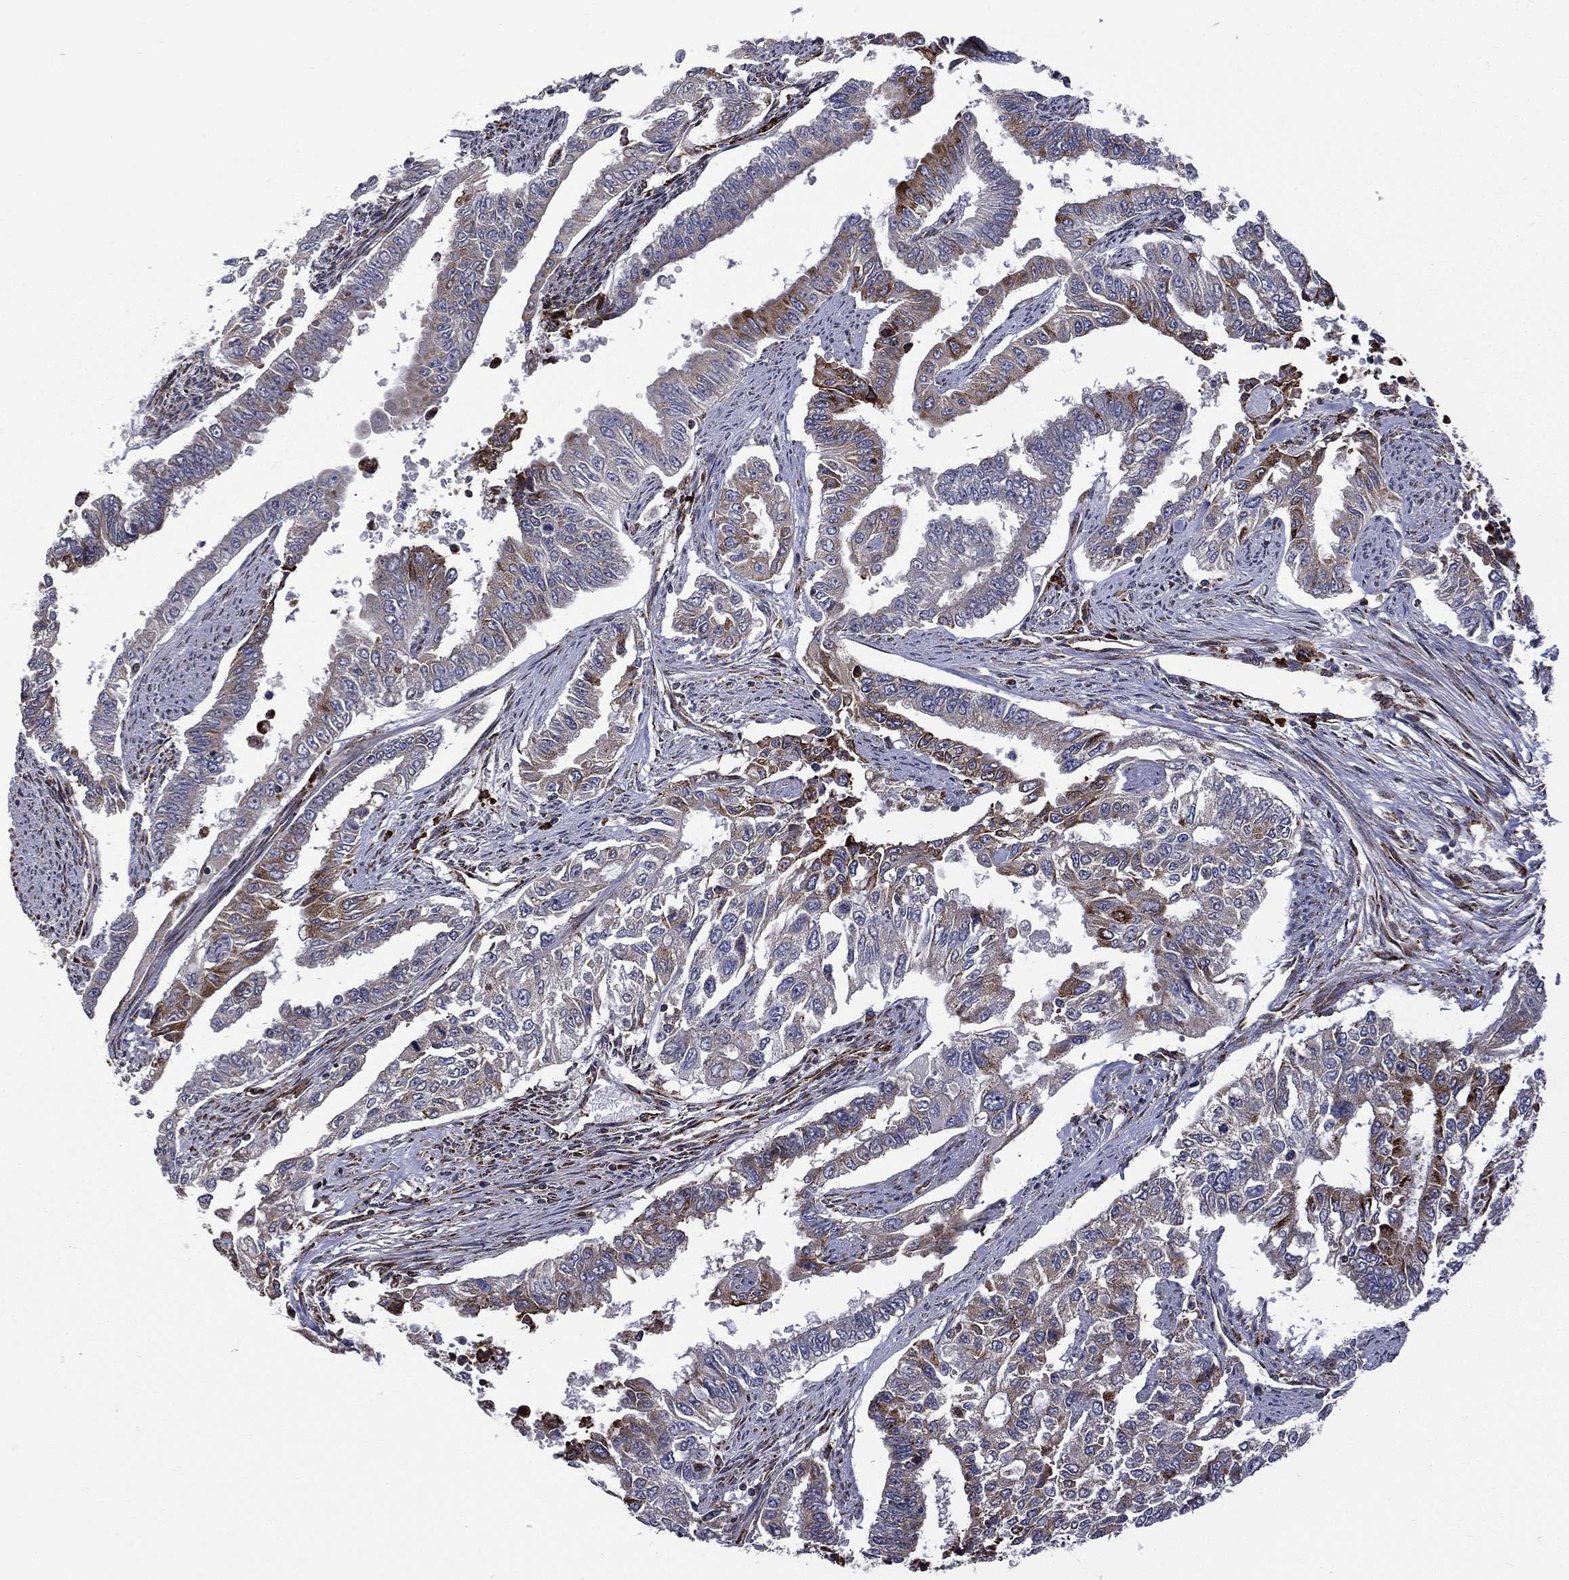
{"staining": {"intensity": "strong", "quantity": "<25%", "location": "cytoplasmic/membranous"}, "tissue": "endometrial cancer", "cell_type": "Tumor cells", "image_type": "cancer", "snomed": [{"axis": "morphology", "description": "Adenocarcinoma, NOS"}, {"axis": "topography", "description": "Uterus"}], "caption": "There is medium levels of strong cytoplasmic/membranous expression in tumor cells of endometrial cancer (adenocarcinoma), as demonstrated by immunohistochemical staining (brown color).", "gene": "C20orf96", "patient": {"sex": "female", "age": 59}}